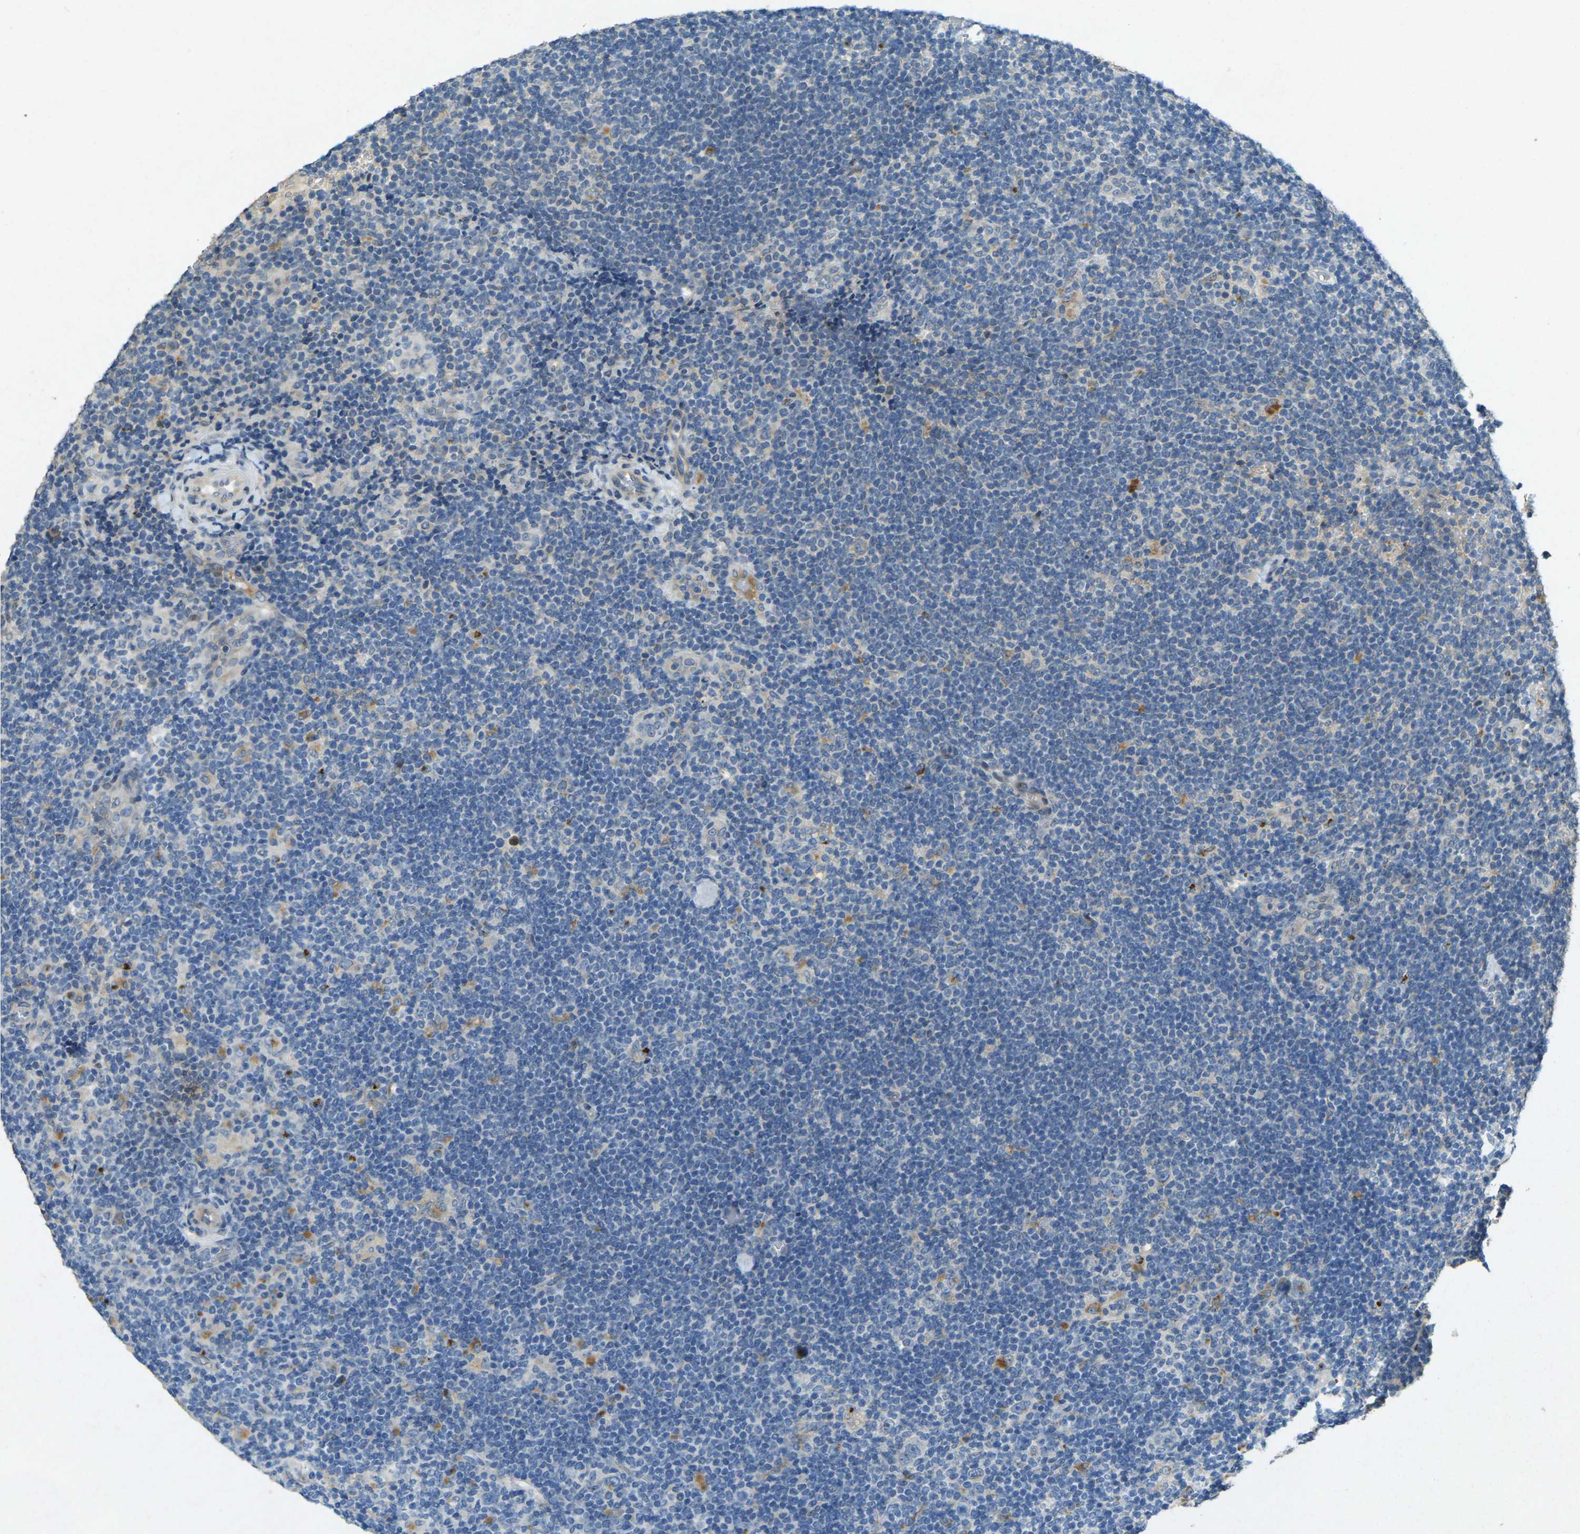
{"staining": {"intensity": "negative", "quantity": "none", "location": "none"}, "tissue": "lymphoma", "cell_type": "Tumor cells", "image_type": "cancer", "snomed": [{"axis": "morphology", "description": "Hodgkin's disease, NOS"}, {"axis": "topography", "description": "Lymph node"}], "caption": "Protein analysis of lymphoma displays no significant expression in tumor cells.", "gene": "RGMA", "patient": {"sex": "female", "age": 57}}